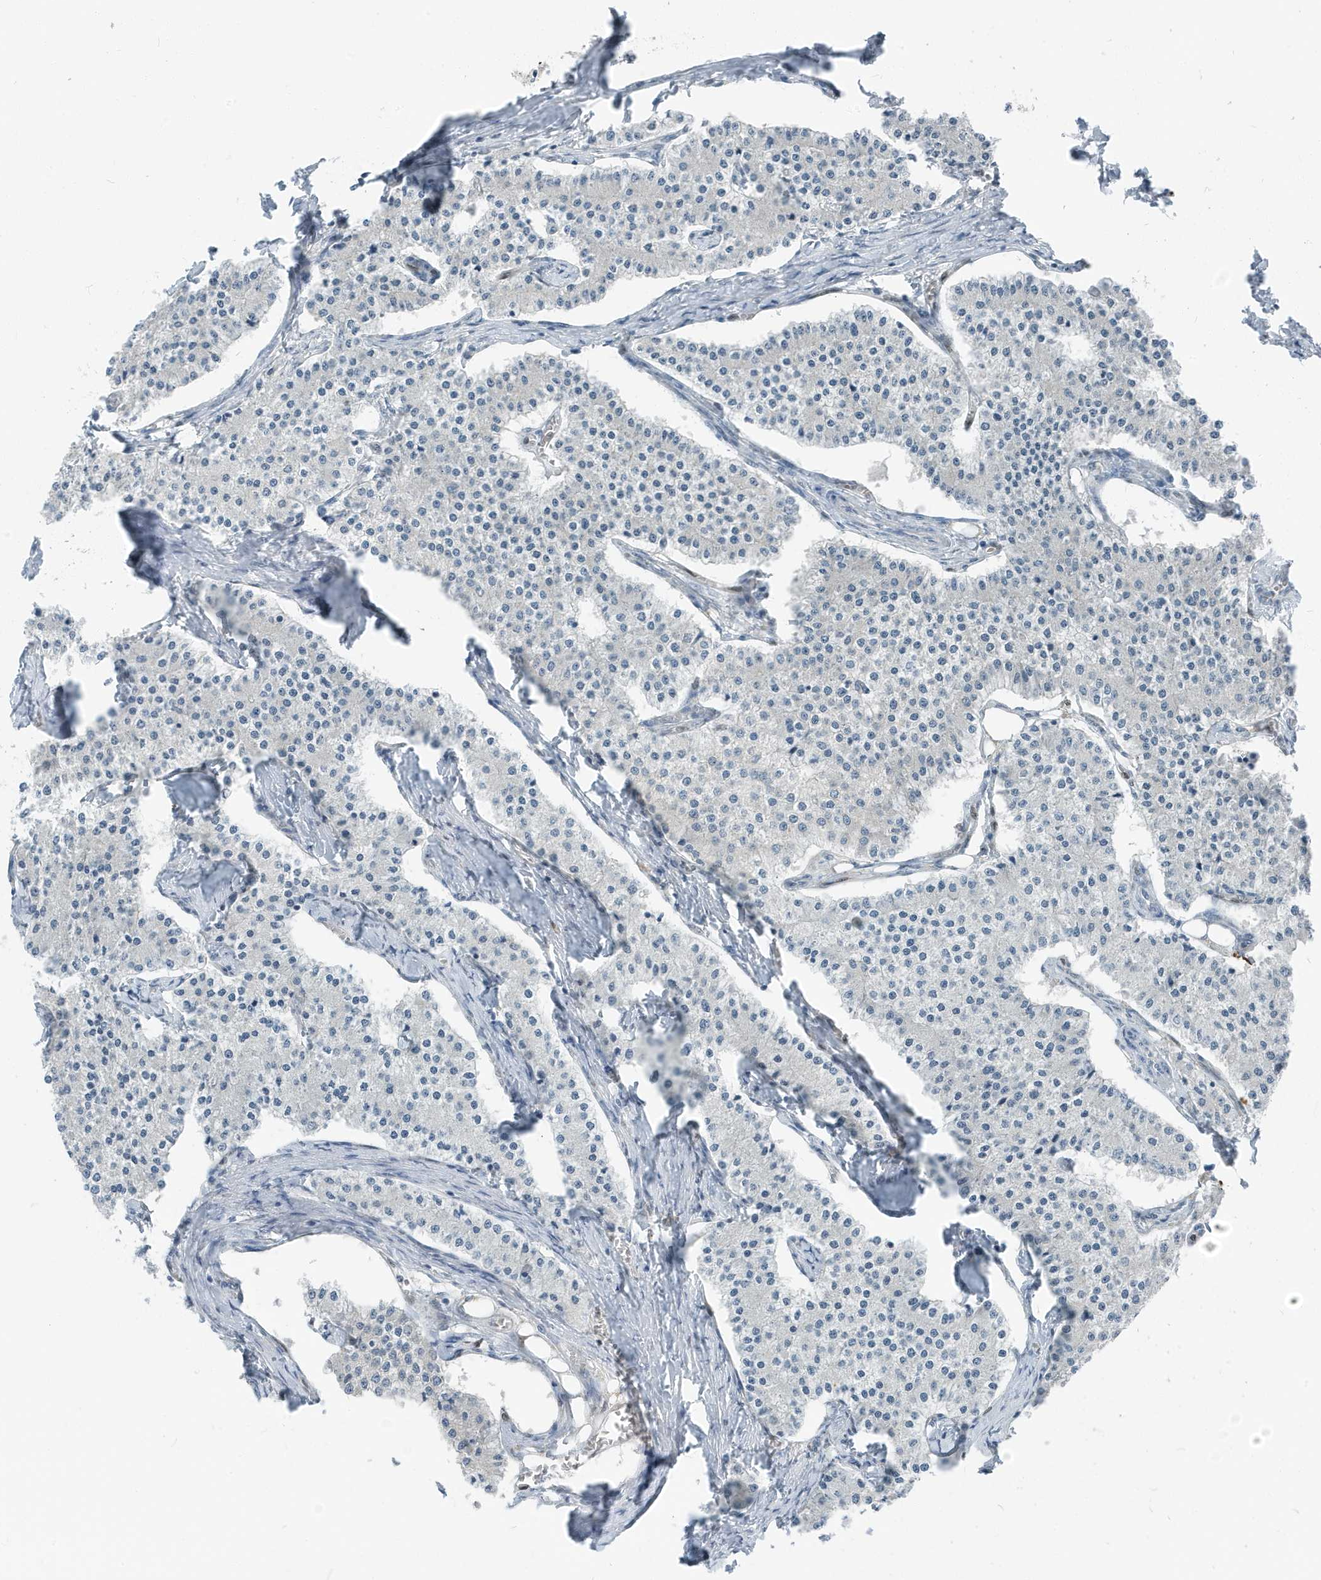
{"staining": {"intensity": "negative", "quantity": "none", "location": "none"}, "tissue": "carcinoid", "cell_type": "Tumor cells", "image_type": "cancer", "snomed": [{"axis": "morphology", "description": "Carcinoid, malignant, NOS"}, {"axis": "topography", "description": "Colon"}], "caption": "Immunohistochemistry (IHC) histopathology image of human carcinoid stained for a protein (brown), which shows no expression in tumor cells.", "gene": "NCOA7", "patient": {"sex": "female", "age": 52}}